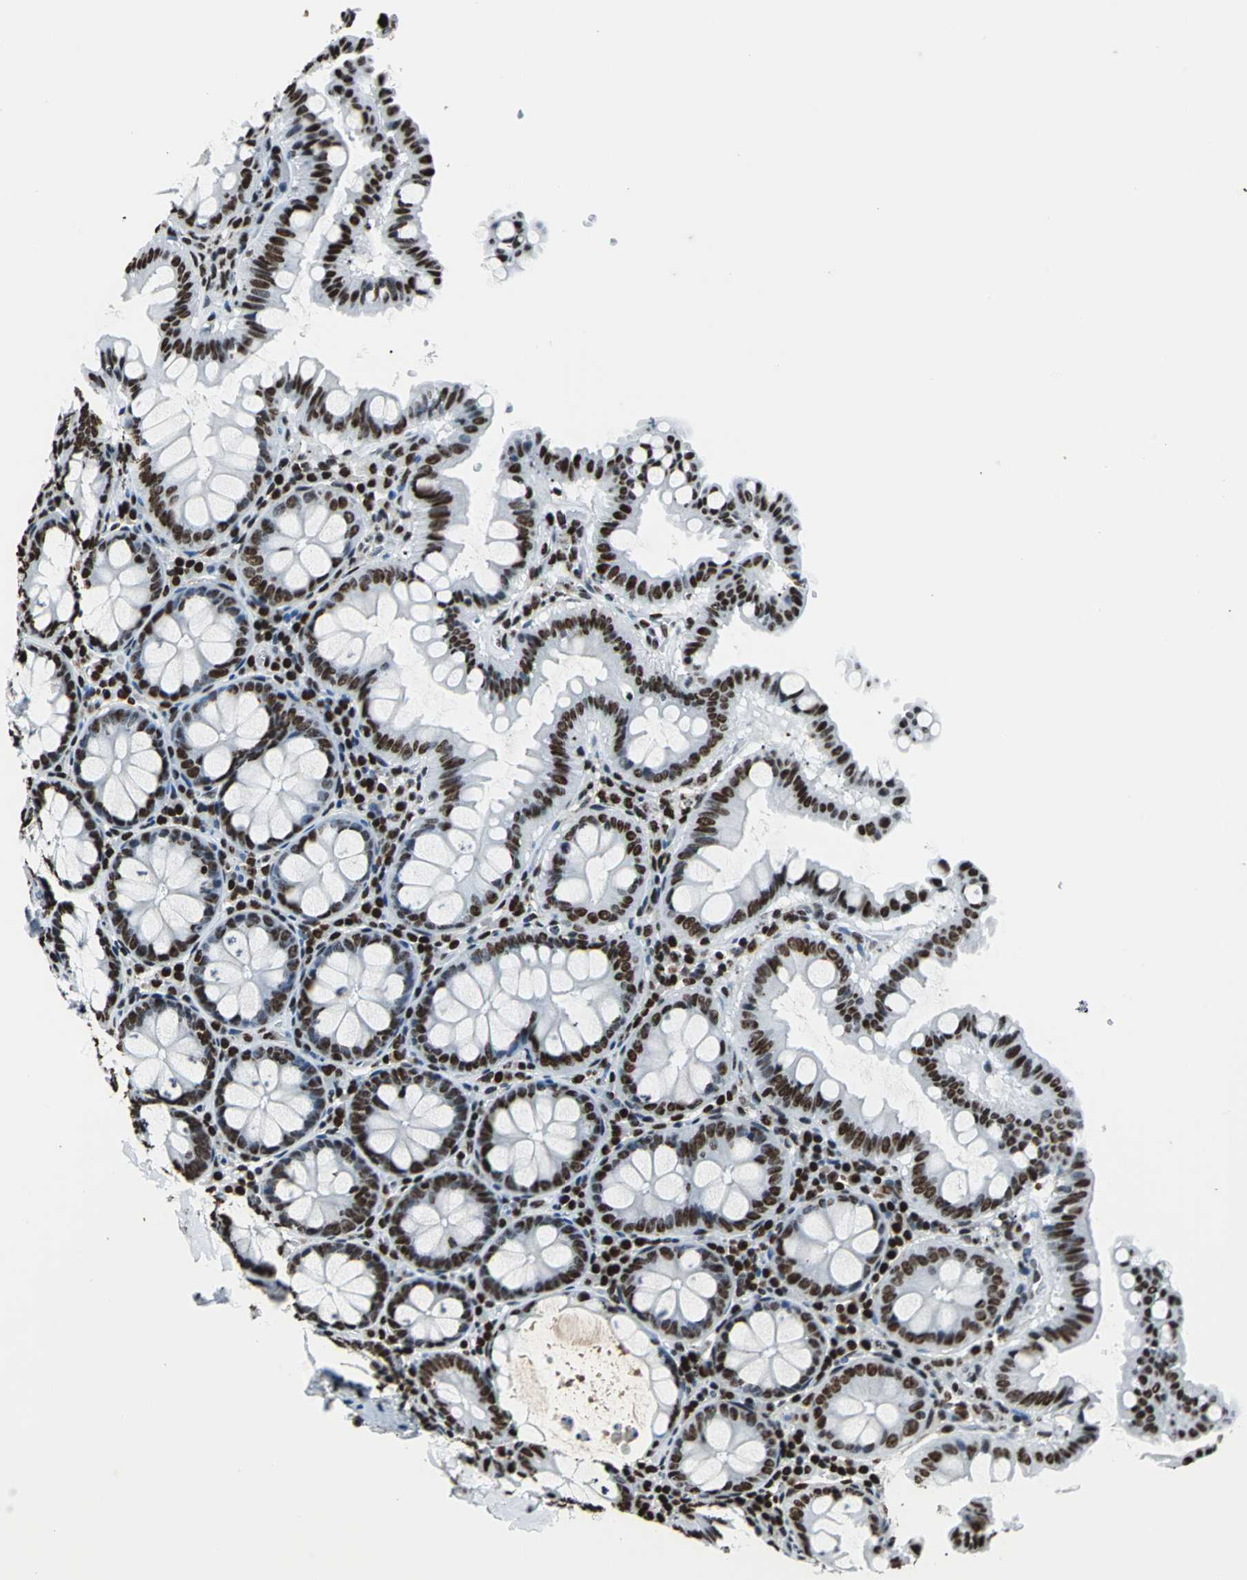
{"staining": {"intensity": "strong", "quantity": ">75%", "location": "nuclear"}, "tissue": "colon", "cell_type": "Endothelial cells", "image_type": "normal", "snomed": [{"axis": "morphology", "description": "Normal tissue, NOS"}, {"axis": "topography", "description": "Colon"}], "caption": "A micrograph of colon stained for a protein displays strong nuclear brown staining in endothelial cells.", "gene": "APEX1", "patient": {"sex": "female", "age": 61}}